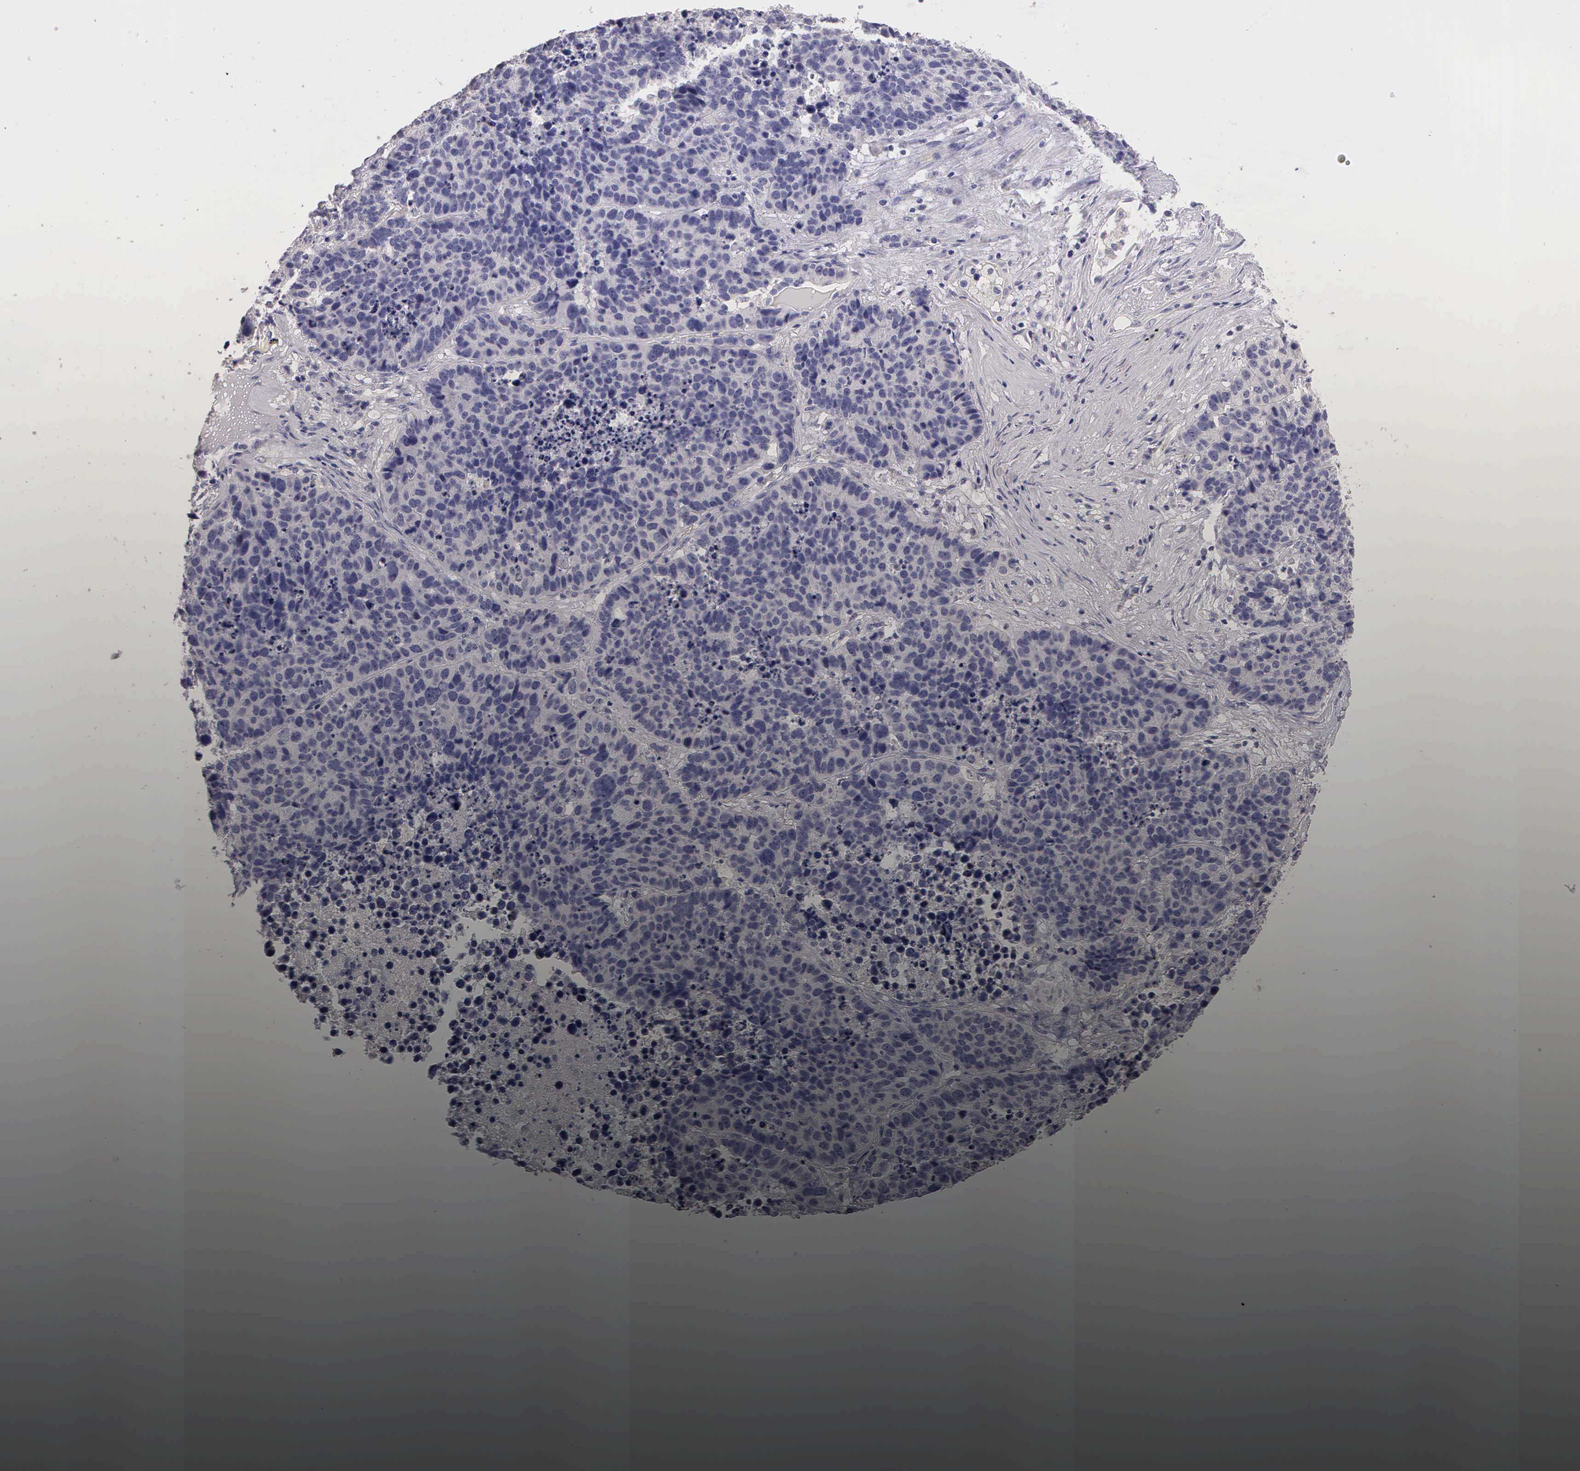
{"staining": {"intensity": "negative", "quantity": "none", "location": "none"}, "tissue": "lung cancer", "cell_type": "Tumor cells", "image_type": "cancer", "snomed": [{"axis": "morphology", "description": "Carcinoid, malignant, NOS"}, {"axis": "topography", "description": "Lung"}], "caption": "This photomicrograph is of lung cancer (malignant carcinoid) stained with IHC to label a protein in brown with the nuclei are counter-stained blue. There is no expression in tumor cells. Brightfield microscopy of immunohistochemistry stained with DAB (3,3'-diaminobenzidine) (brown) and hematoxylin (blue), captured at high magnification.", "gene": "ESR1", "patient": {"sex": "male", "age": 60}}